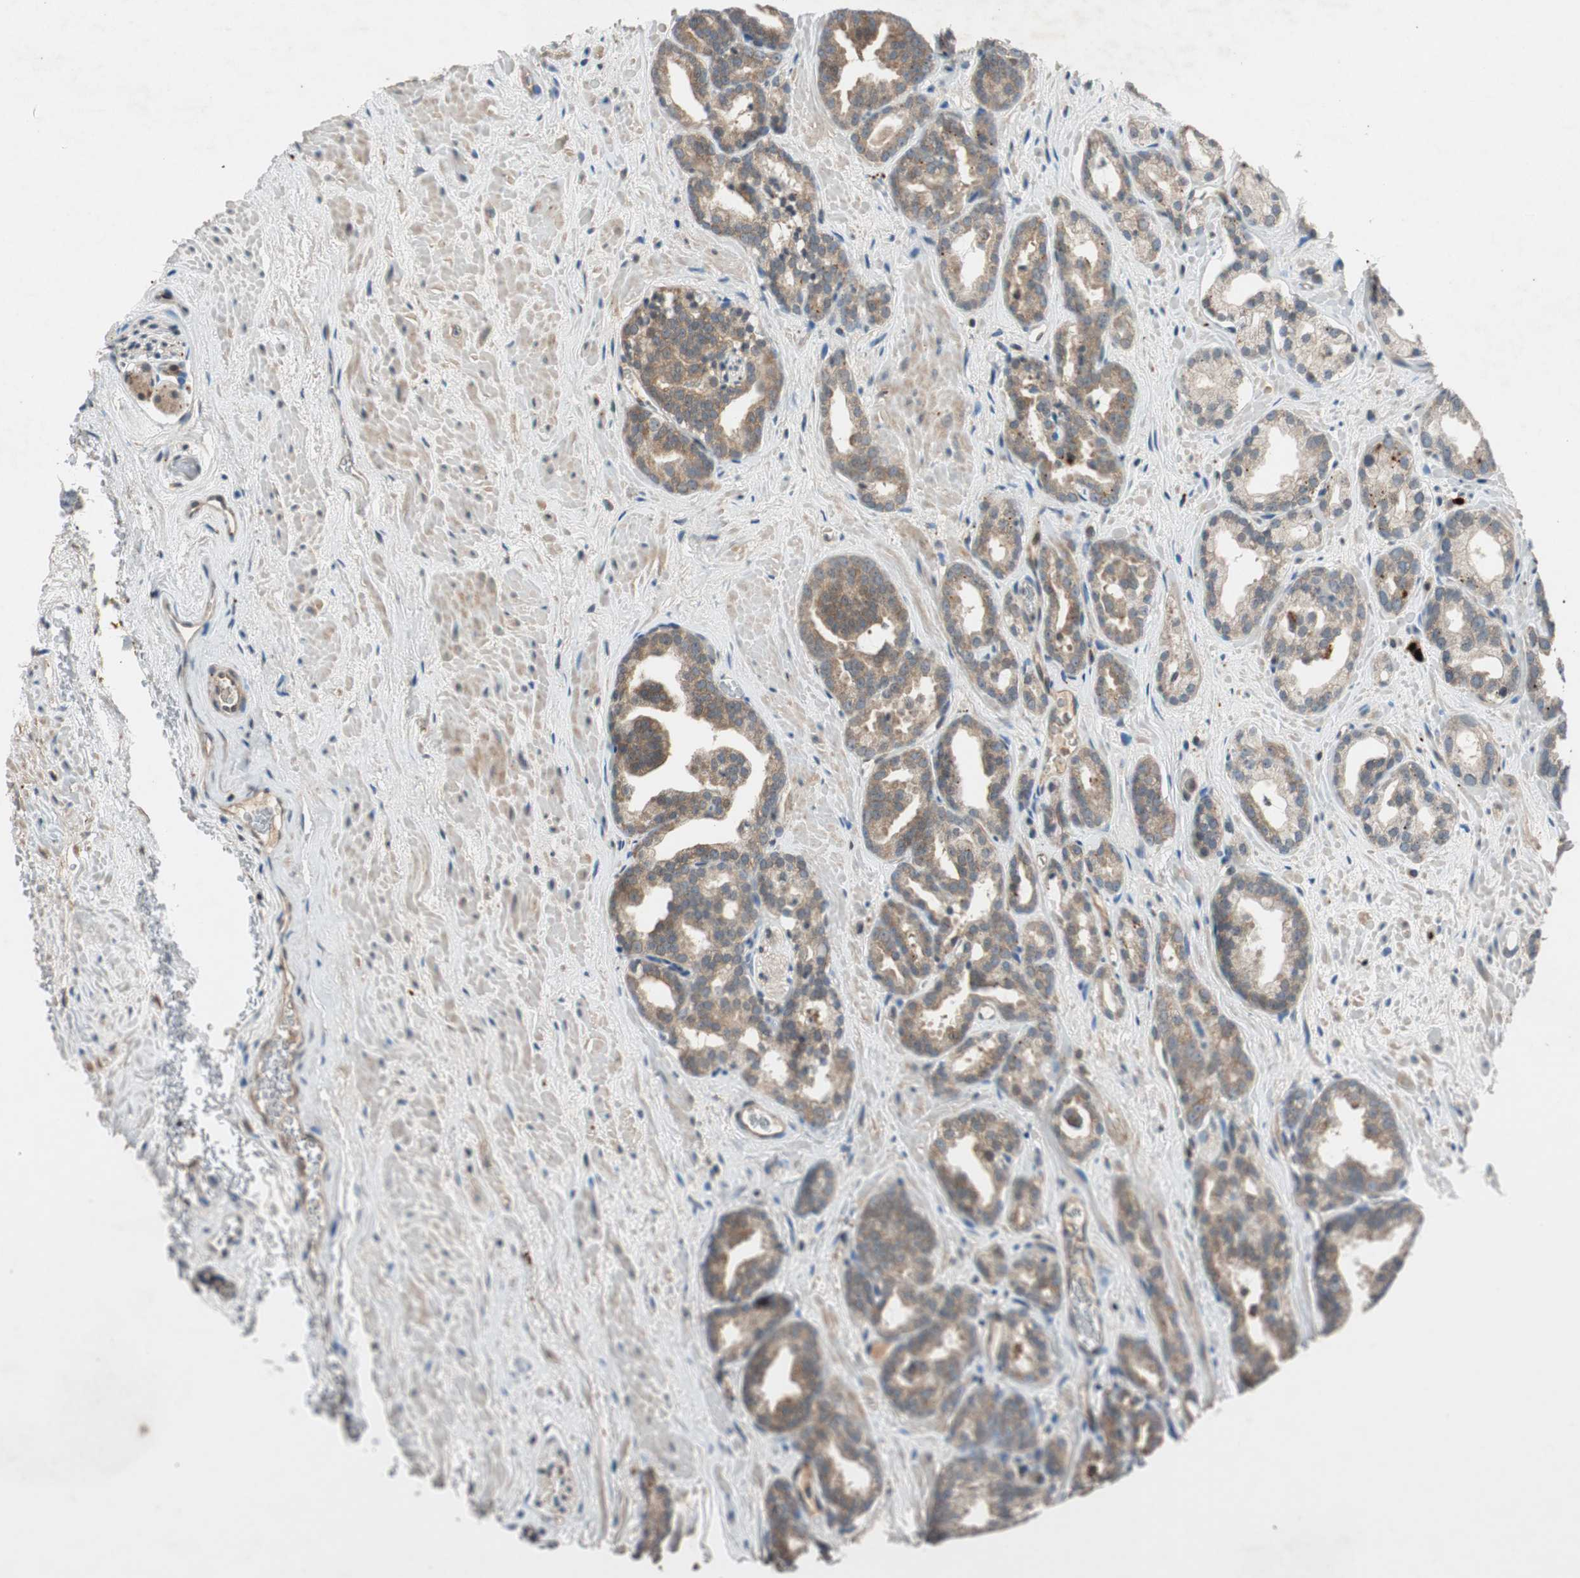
{"staining": {"intensity": "weak", "quantity": ">75%", "location": "cytoplasmic/membranous"}, "tissue": "prostate cancer", "cell_type": "Tumor cells", "image_type": "cancer", "snomed": [{"axis": "morphology", "description": "Adenocarcinoma, Low grade"}, {"axis": "topography", "description": "Prostate"}], "caption": "There is low levels of weak cytoplasmic/membranous expression in tumor cells of adenocarcinoma (low-grade) (prostate), as demonstrated by immunohistochemical staining (brown color).", "gene": "GLB1", "patient": {"sex": "male", "age": 63}}